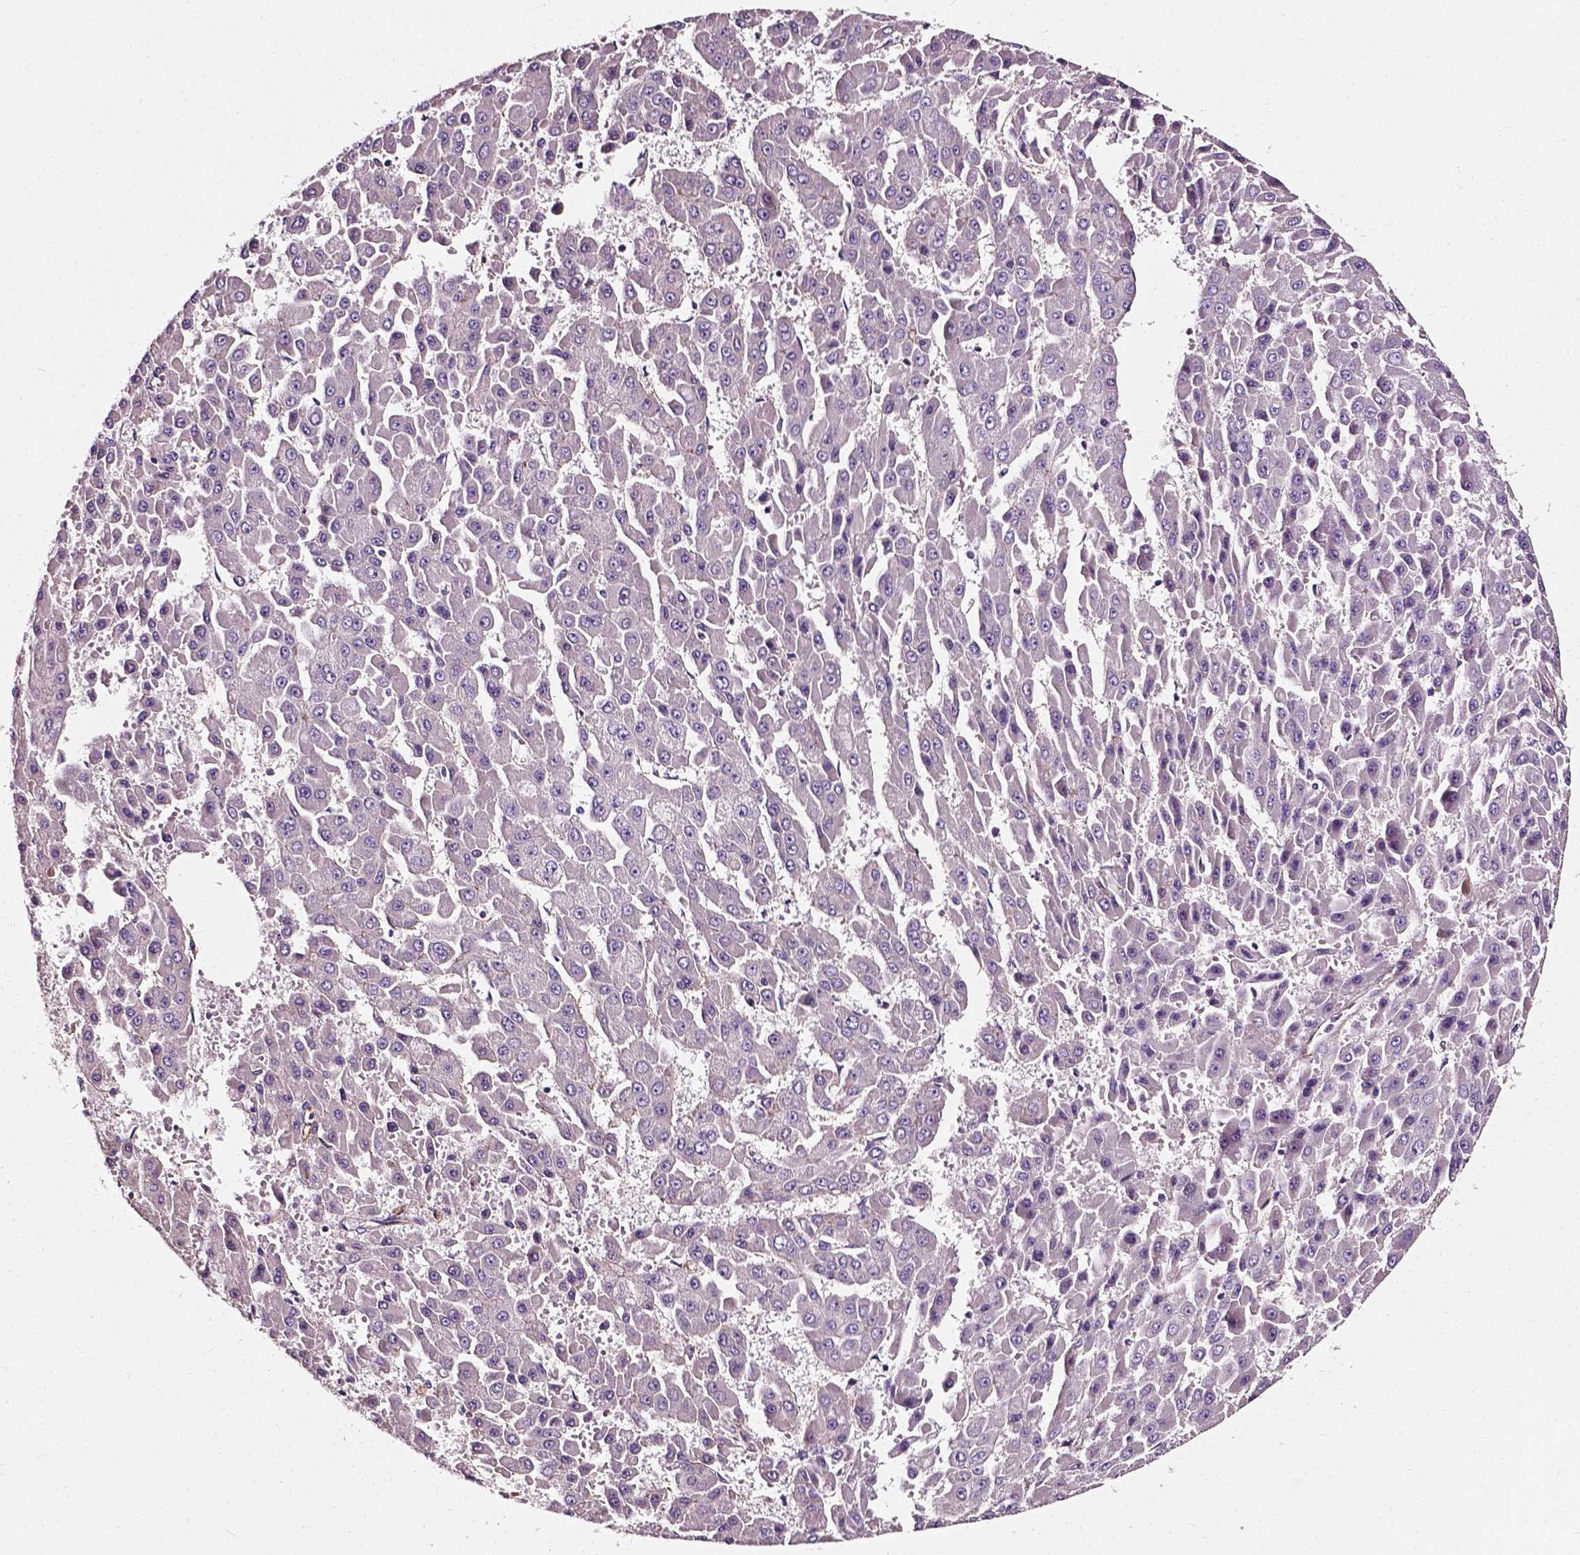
{"staining": {"intensity": "negative", "quantity": "none", "location": "none"}, "tissue": "liver cancer", "cell_type": "Tumor cells", "image_type": "cancer", "snomed": [{"axis": "morphology", "description": "Carcinoma, Hepatocellular, NOS"}, {"axis": "topography", "description": "Liver"}], "caption": "DAB immunohistochemical staining of liver hepatocellular carcinoma shows no significant positivity in tumor cells.", "gene": "ATG16L1", "patient": {"sex": "male", "age": 78}}